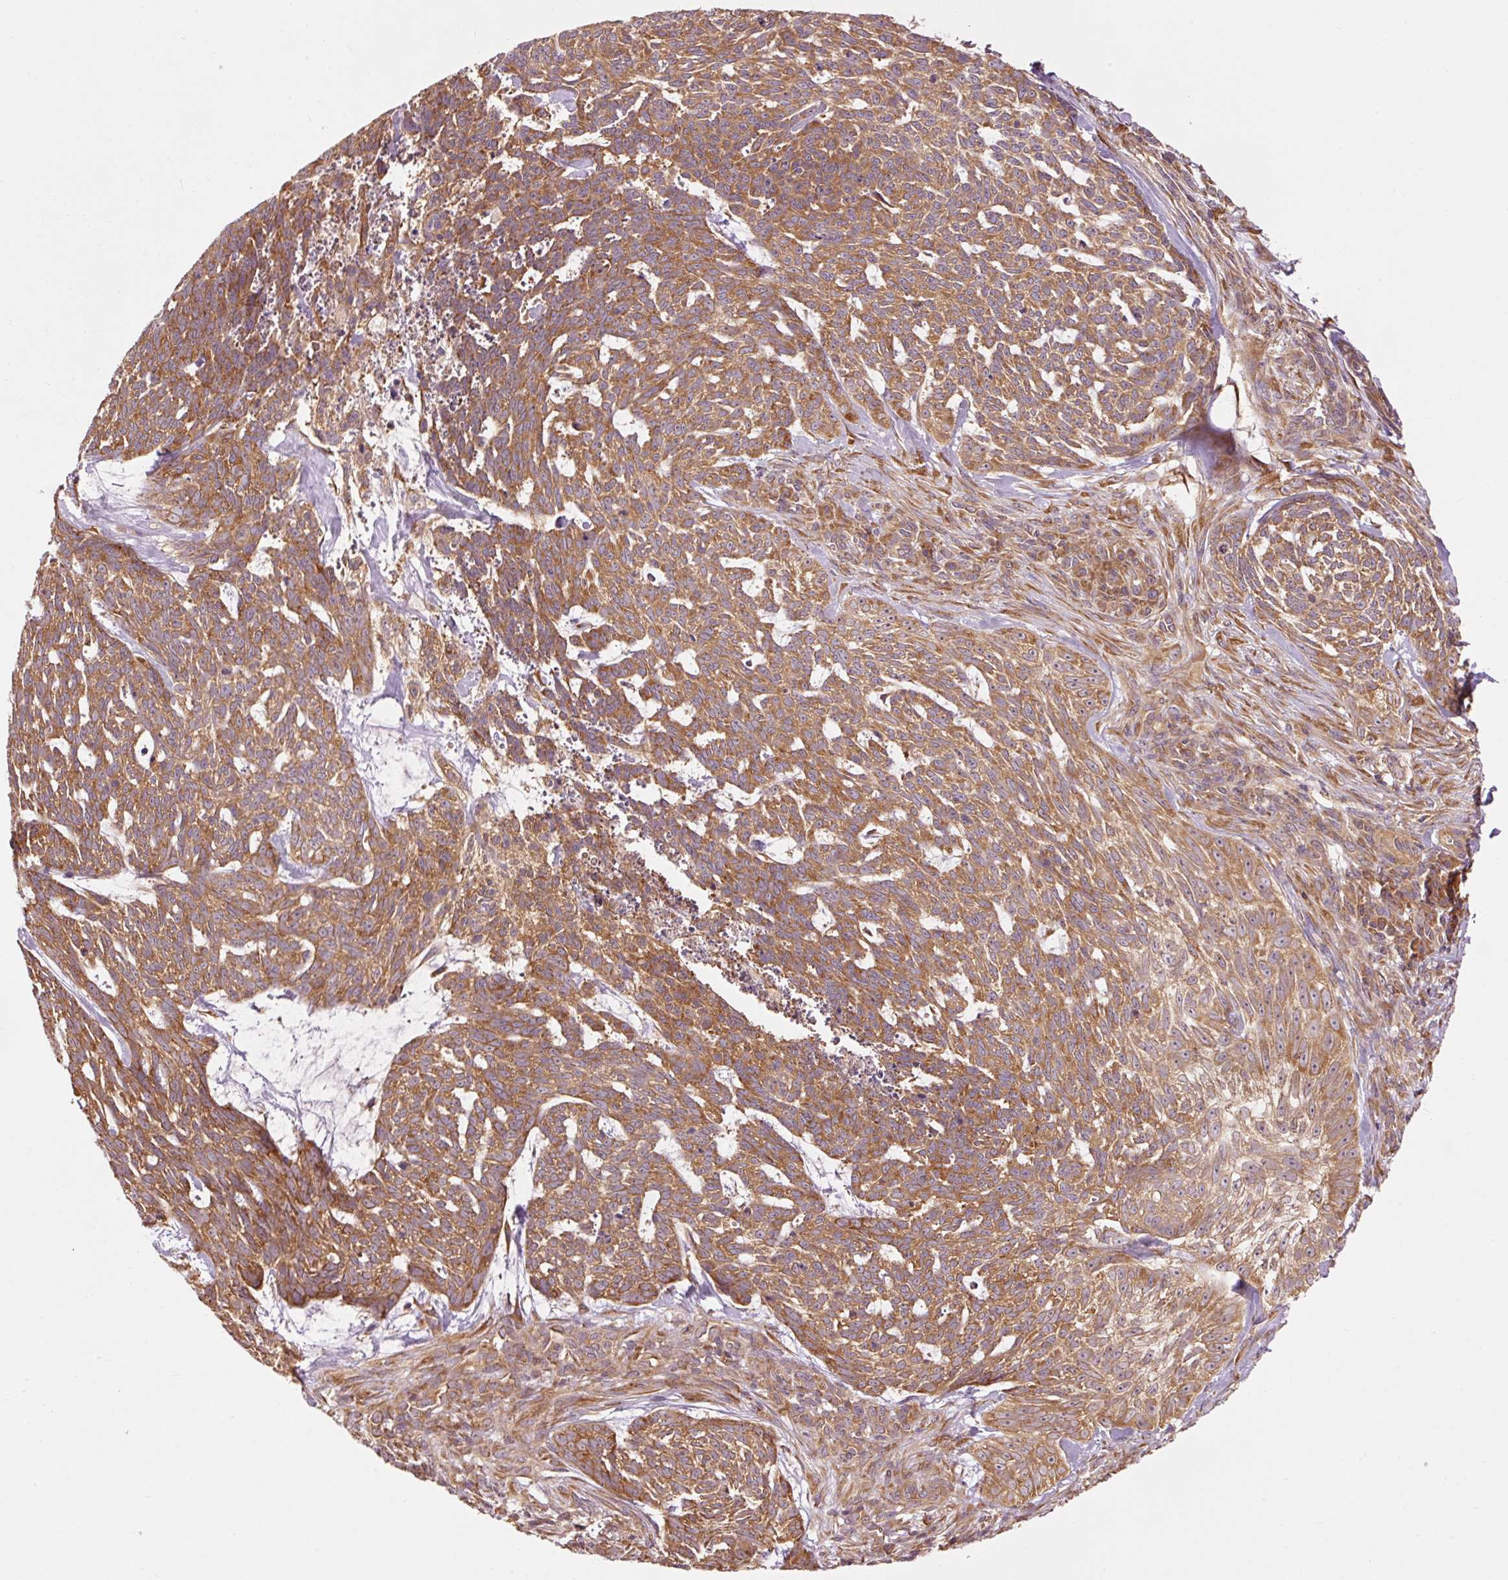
{"staining": {"intensity": "moderate", "quantity": ">75%", "location": "cytoplasmic/membranous"}, "tissue": "skin cancer", "cell_type": "Tumor cells", "image_type": "cancer", "snomed": [{"axis": "morphology", "description": "Basal cell carcinoma"}, {"axis": "topography", "description": "Skin"}], "caption": "The immunohistochemical stain shows moderate cytoplasmic/membranous expression in tumor cells of skin cancer tissue.", "gene": "PDAP1", "patient": {"sex": "female", "age": 93}}